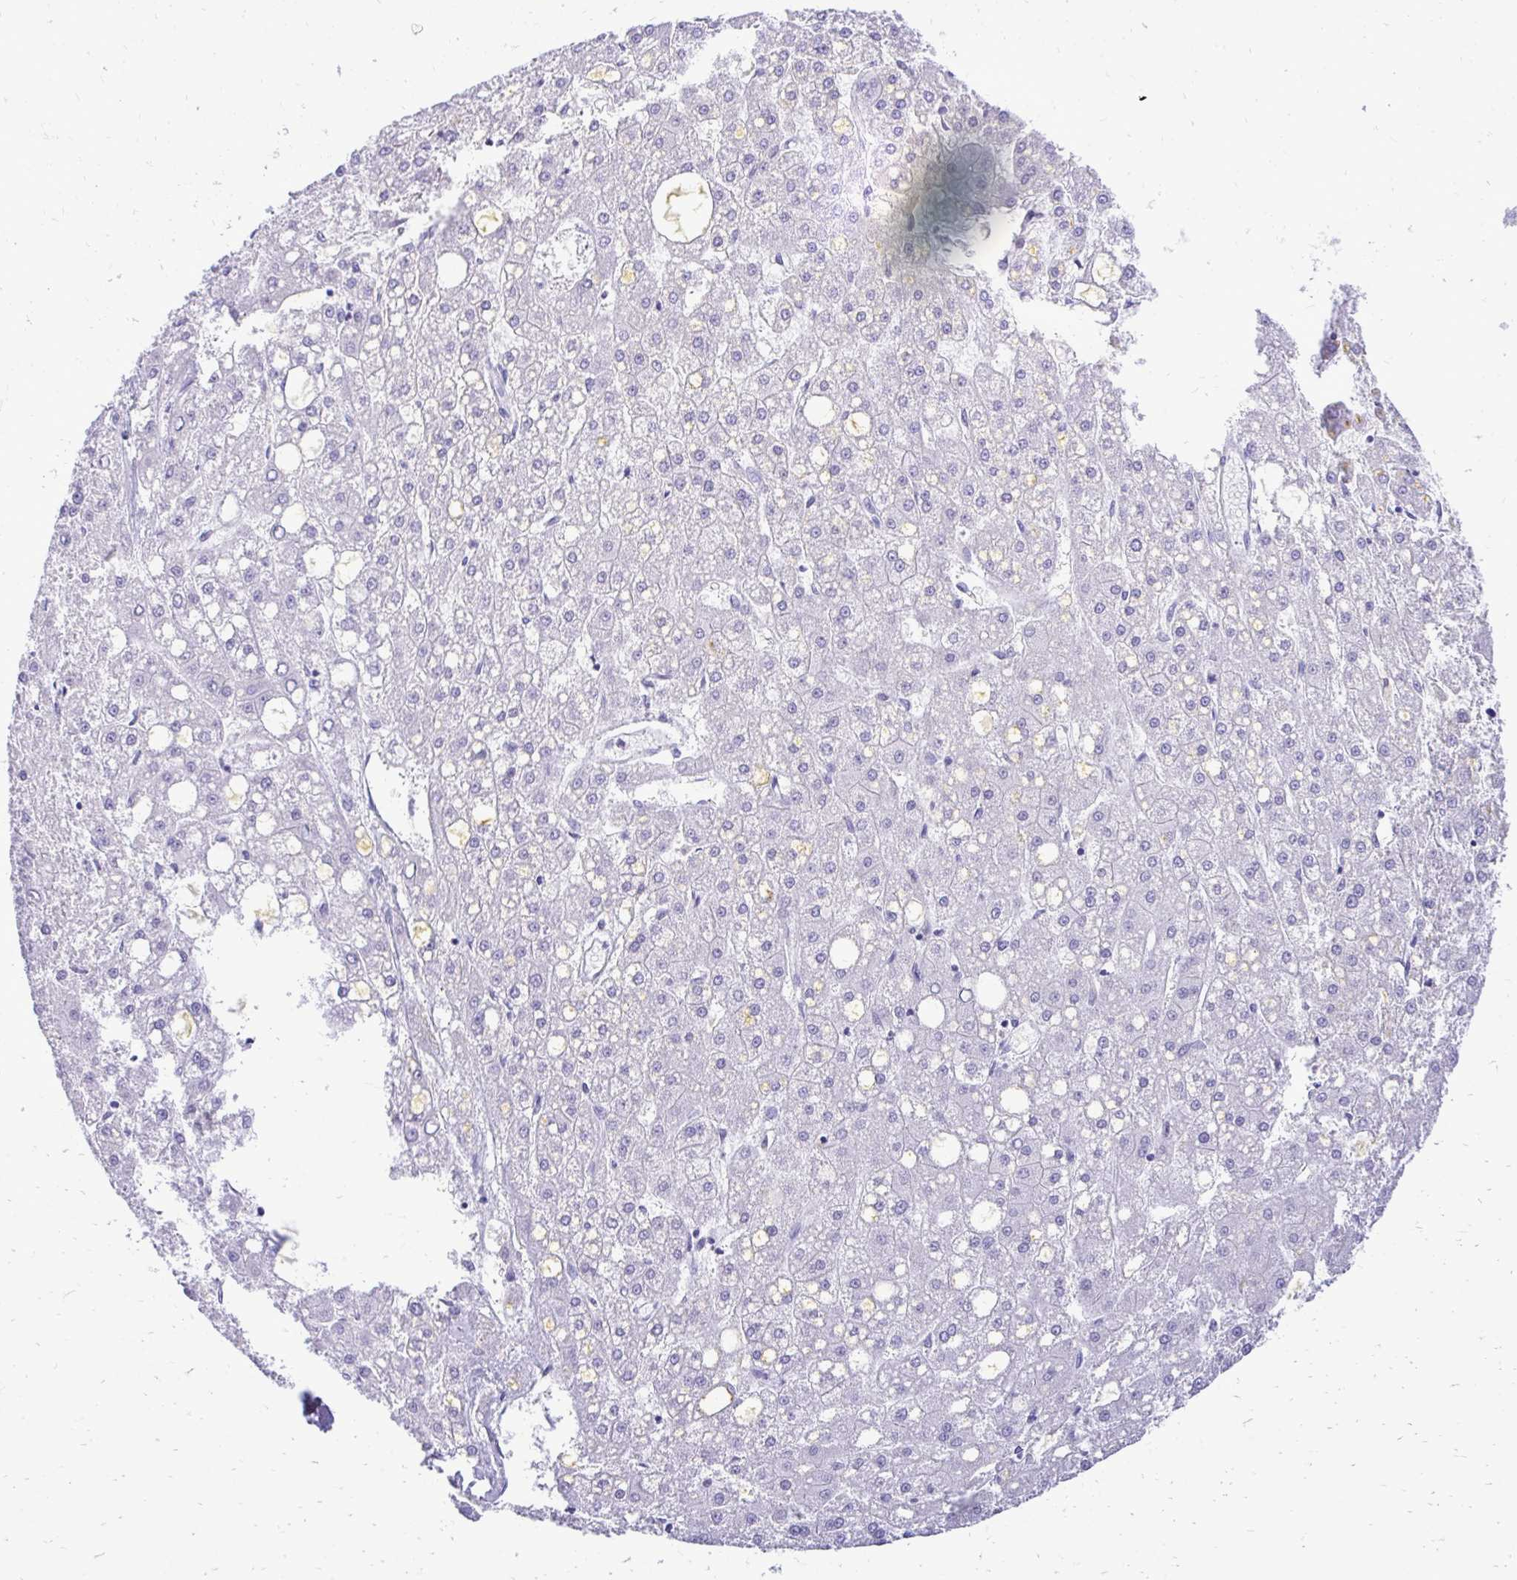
{"staining": {"intensity": "negative", "quantity": "none", "location": "none"}, "tissue": "liver cancer", "cell_type": "Tumor cells", "image_type": "cancer", "snomed": [{"axis": "morphology", "description": "Carcinoma, Hepatocellular, NOS"}, {"axis": "topography", "description": "Liver"}], "caption": "Liver cancer stained for a protein using immunohistochemistry displays no positivity tumor cells.", "gene": "ANKDD1B", "patient": {"sex": "male", "age": 67}}